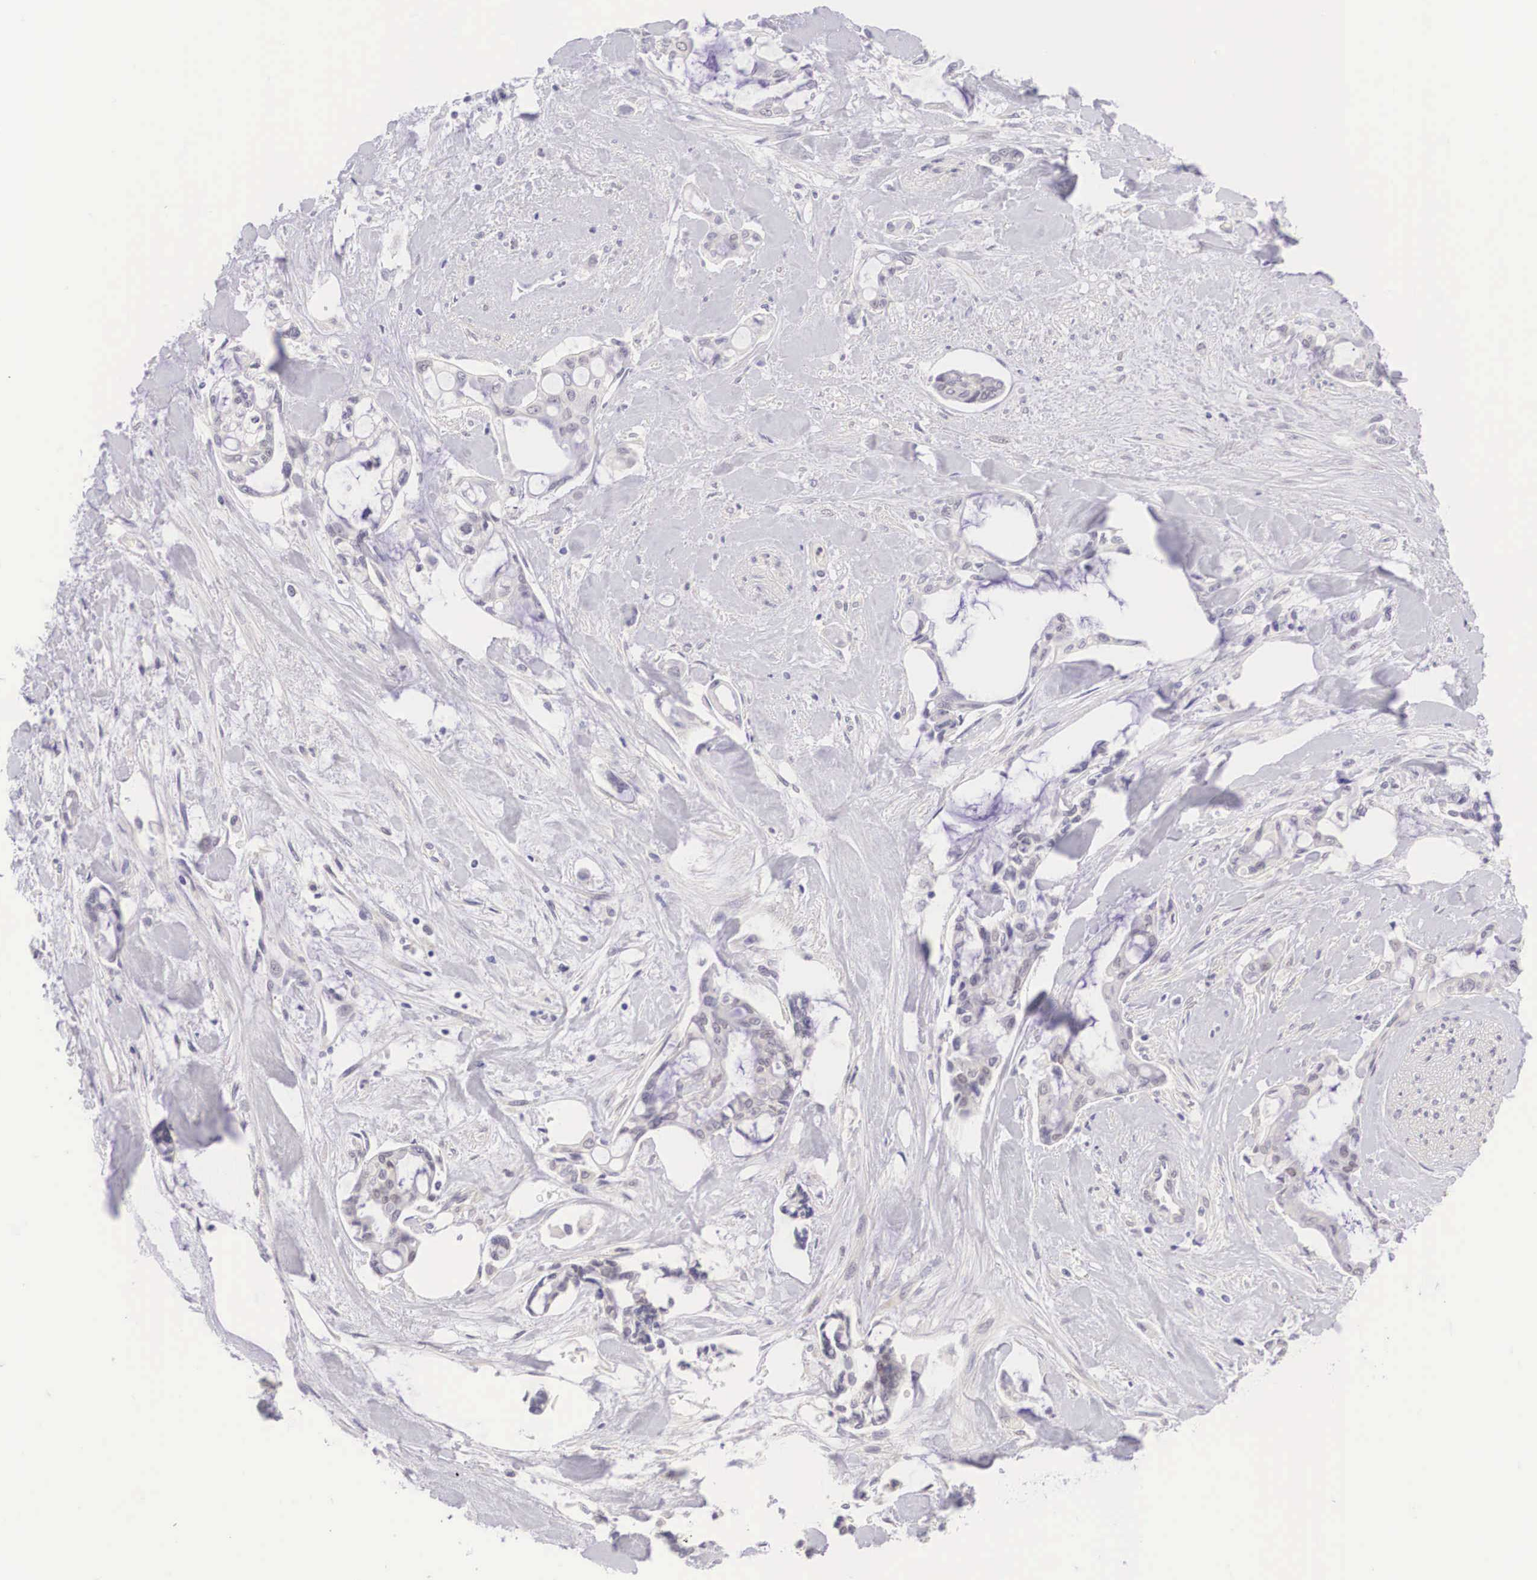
{"staining": {"intensity": "negative", "quantity": "none", "location": "none"}, "tissue": "pancreatic cancer", "cell_type": "Tumor cells", "image_type": "cancer", "snomed": [{"axis": "morphology", "description": "Adenocarcinoma, NOS"}, {"axis": "topography", "description": "Pancreas"}], "caption": "The photomicrograph reveals no staining of tumor cells in pancreatic cancer. Brightfield microscopy of IHC stained with DAB (brown) and hematoxylin (blue), captured at high magnification.", "gene": "BCL6", "patient": {"sex": "female", "age": 70}}